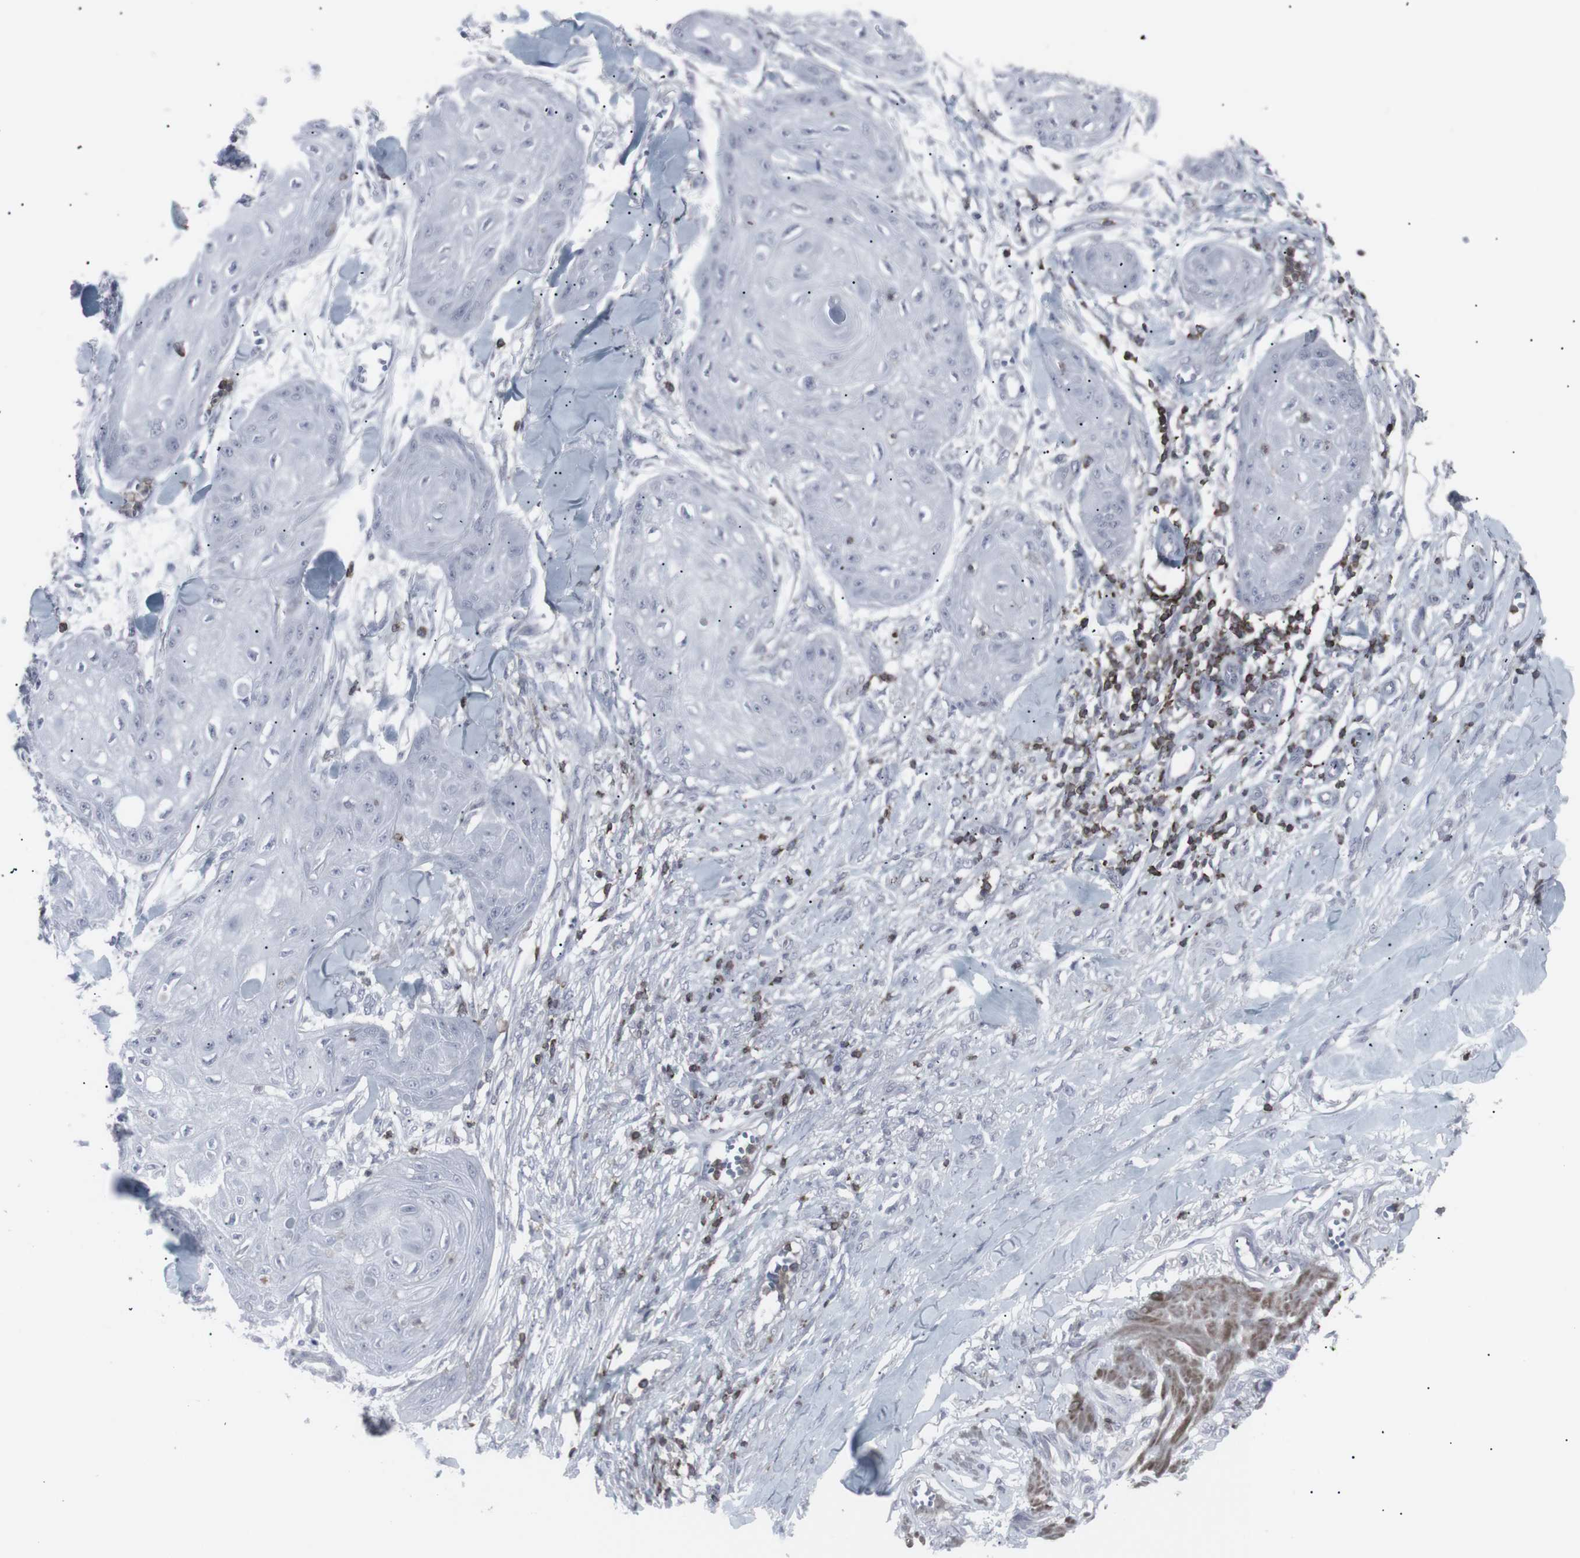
{"staining": {"intensity": "negative", "quantity": "none", "location": "none"}, "tissue": "skin cancer", "cell_type": "Tumor cells", "image_type": "cancer", "snomed": [{"axis": "morphology", "description": "Squamous cell carcinoma, NOS"}, {"axis": "topography", "description": "Skin"}], "caption": "Immunohistochemistry of human squamous cell carcinoma (skin) reveals no expression in tumor cells.", "gene": "APOBEC2", "patient": {"sex": "male", "age": 74}}